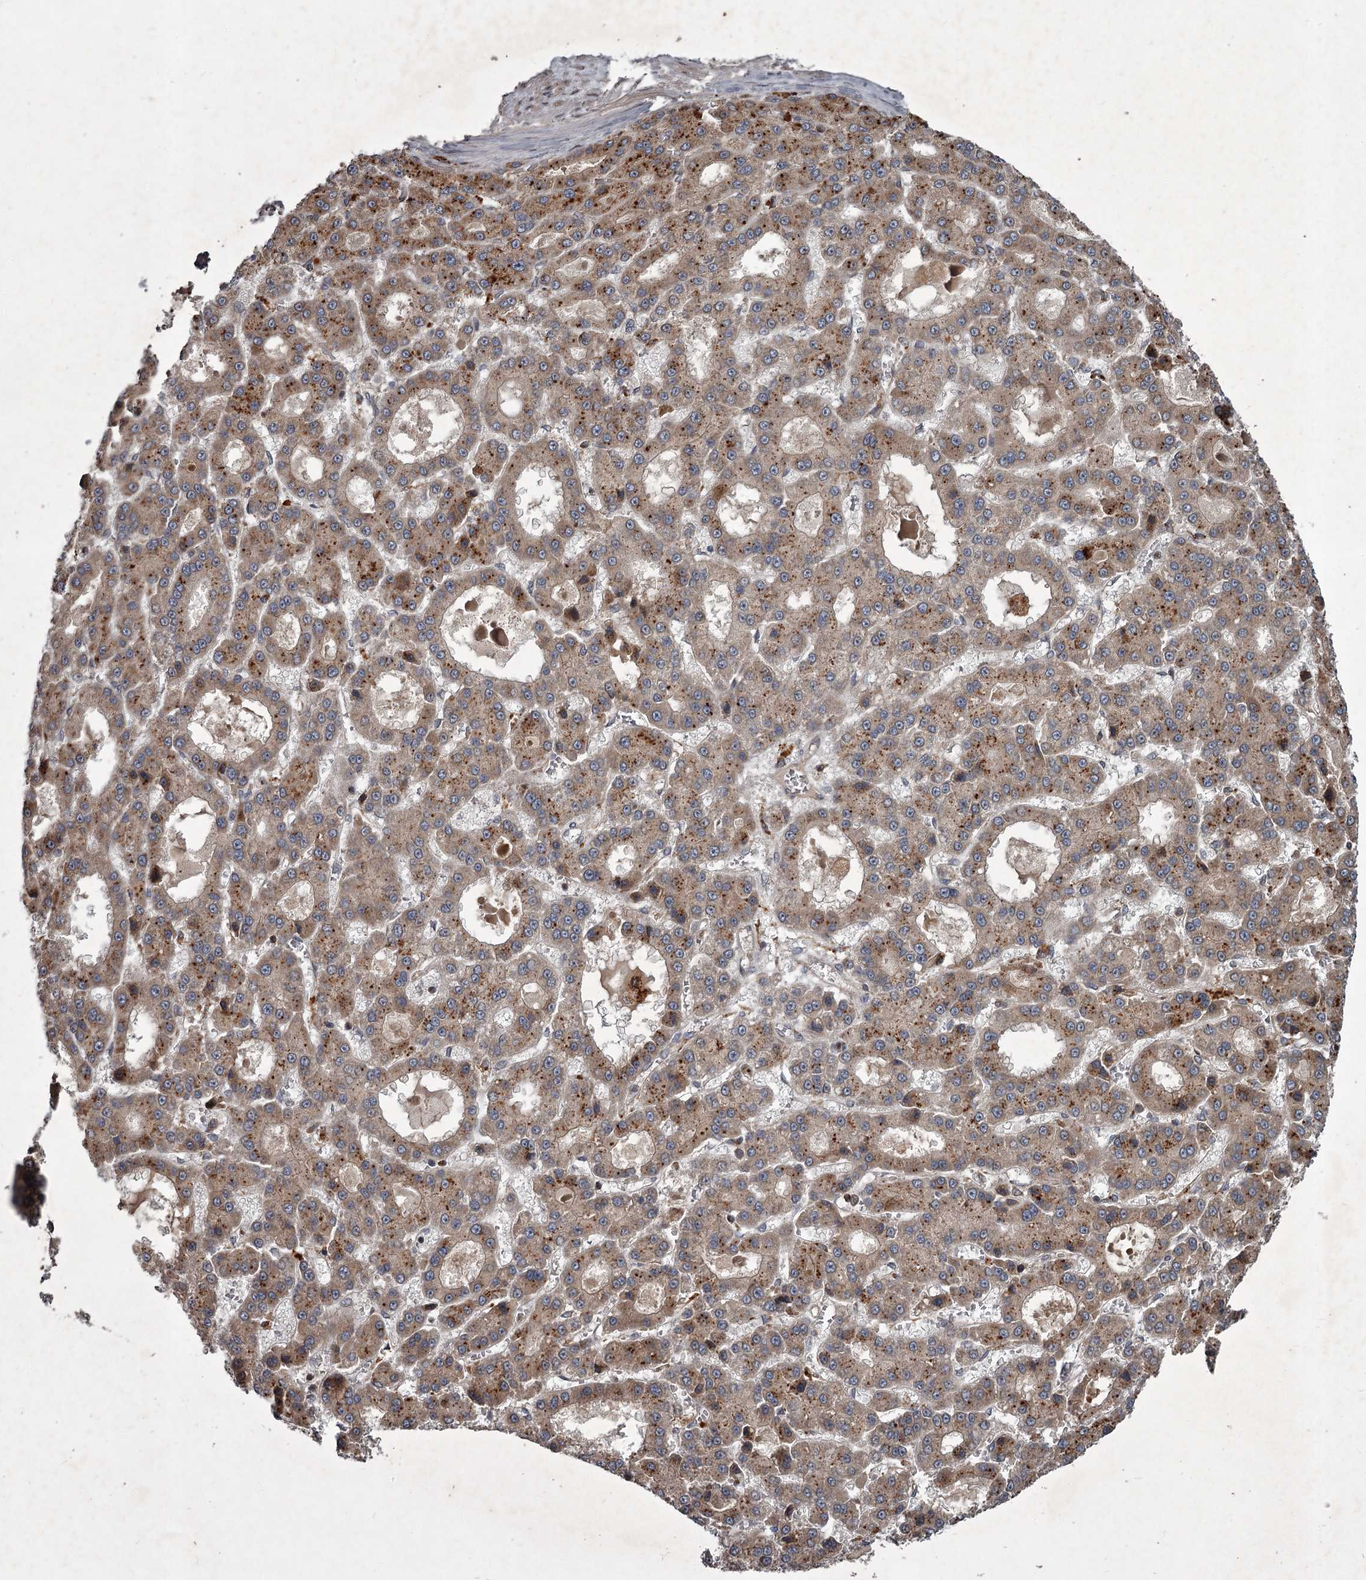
{"staining": {"intensity": "moderate", "quantity": ">75%", "location": "cytoplasmic/membranous"}, "tissue": "liver cancer", "cell_type": "Tumor cells", "image_type": "cancer", "snomed": [{"axis": "morphology", "description": "Carcinoma, Hepatocellular, NOS"}, {"axis": "topography", "description": "Liver"}], "caption": "Human liver hepatocellular carcinoma stained with a brown dye displays moderate cytoplasmic/membranous positive expression in approximately >75% of tumor cells.", "gene": "UNC93B1", "patient": {"sex": "male", "age": 70}}